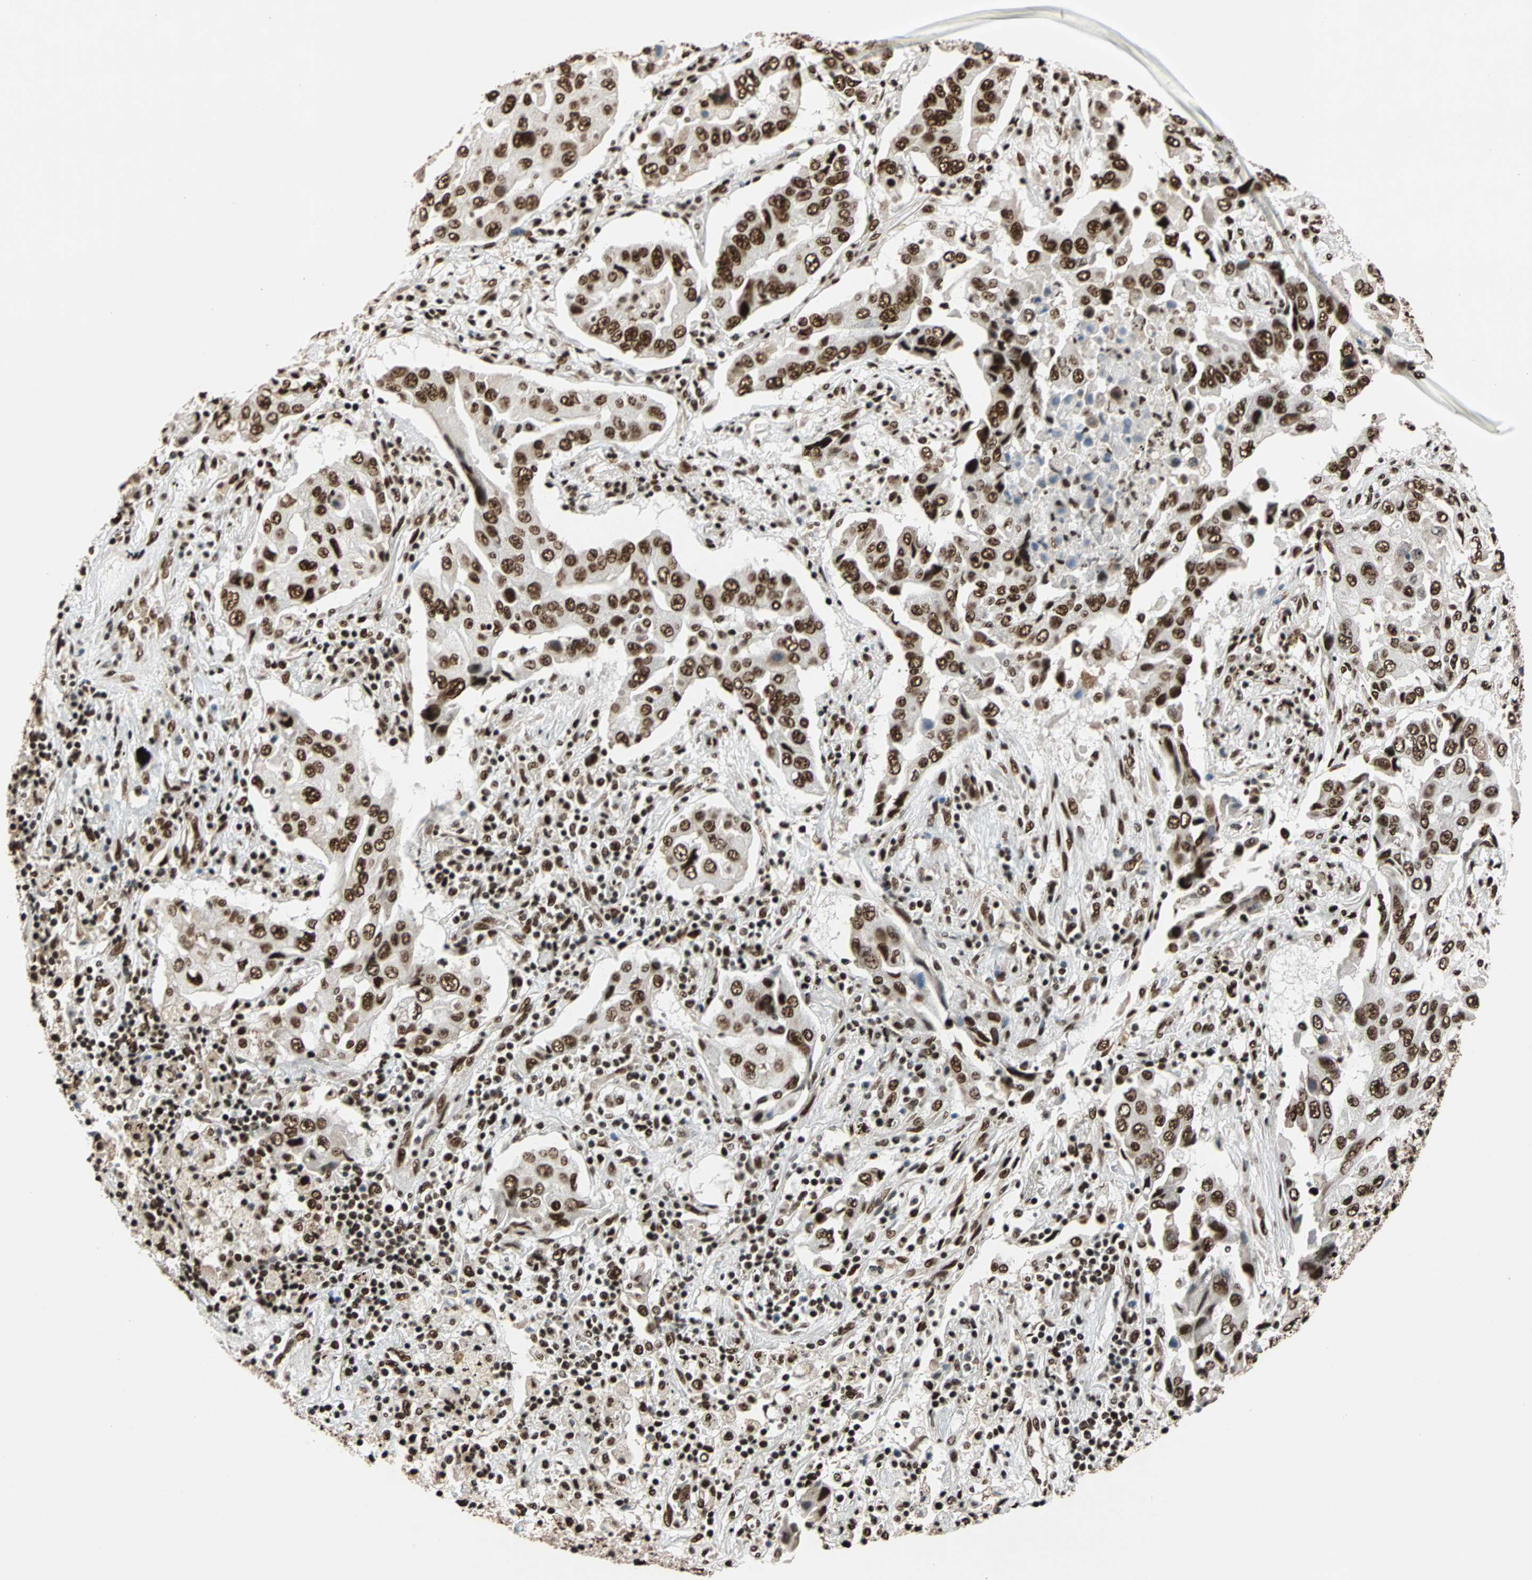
{"staining": {"intensity": "strong", "quantity": ">75%", "location": "nuclear"}, "tissue": "lung cancer", "cell_type": "Tumor cells", "image_type": "cancer", "snomed": [{"axis": "morphology", "description": "Adenocarcinoma, NOS"}, {"axis": "topography", "description": "Lung"}], "caption": "Immunohistochemical staining of human adenocarcinoma (lung) shows strong nuclear protein positivity in about >75% of tumor cells. The protein is shown in brown color, while the nuclei are stained blue.", "gene": "ILF2", "patient": {"sex": "female", "age": 65}}